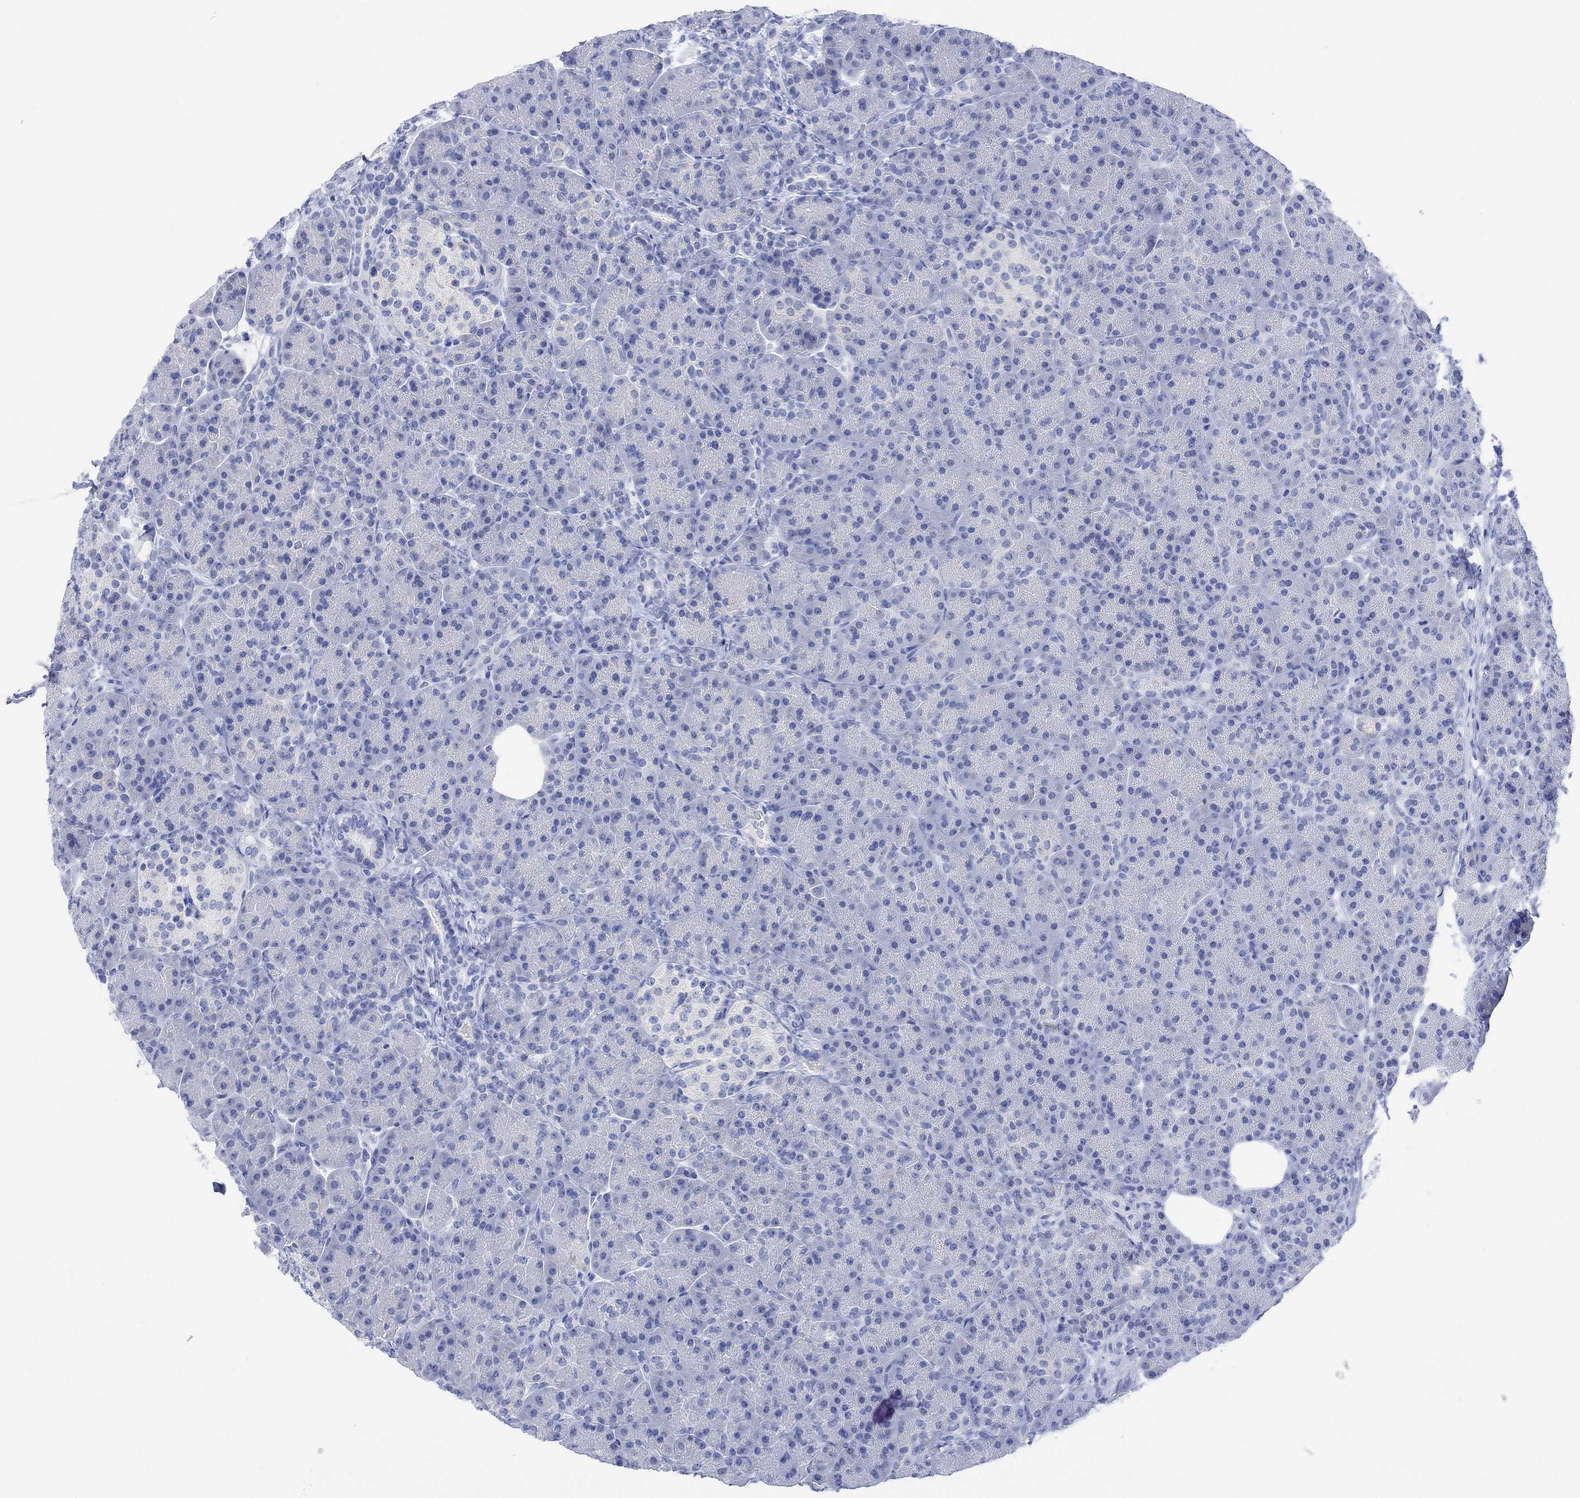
{"staining": {"intensity": "negative", "quantity": "none", "location": "none"}, "tissue": "pancreas", "cell_type": "Exocrine glandular cells", "image_type": "normal", "snomed": [{"axis": "morphology", "description": "Normal tissue, NOS"}, {"axis": "topography", "description": "Pancreas"}], "caption": "This photomicrograph is of unremarkable pancreas stained with immunohistochemistry (IHC) to label a protein in brown with the nuclei are counter-stained blue. There is no positivity in exocrine glandular cells.", "gene": "CALCA", "patient": {"sex": "female", "age": 63}}